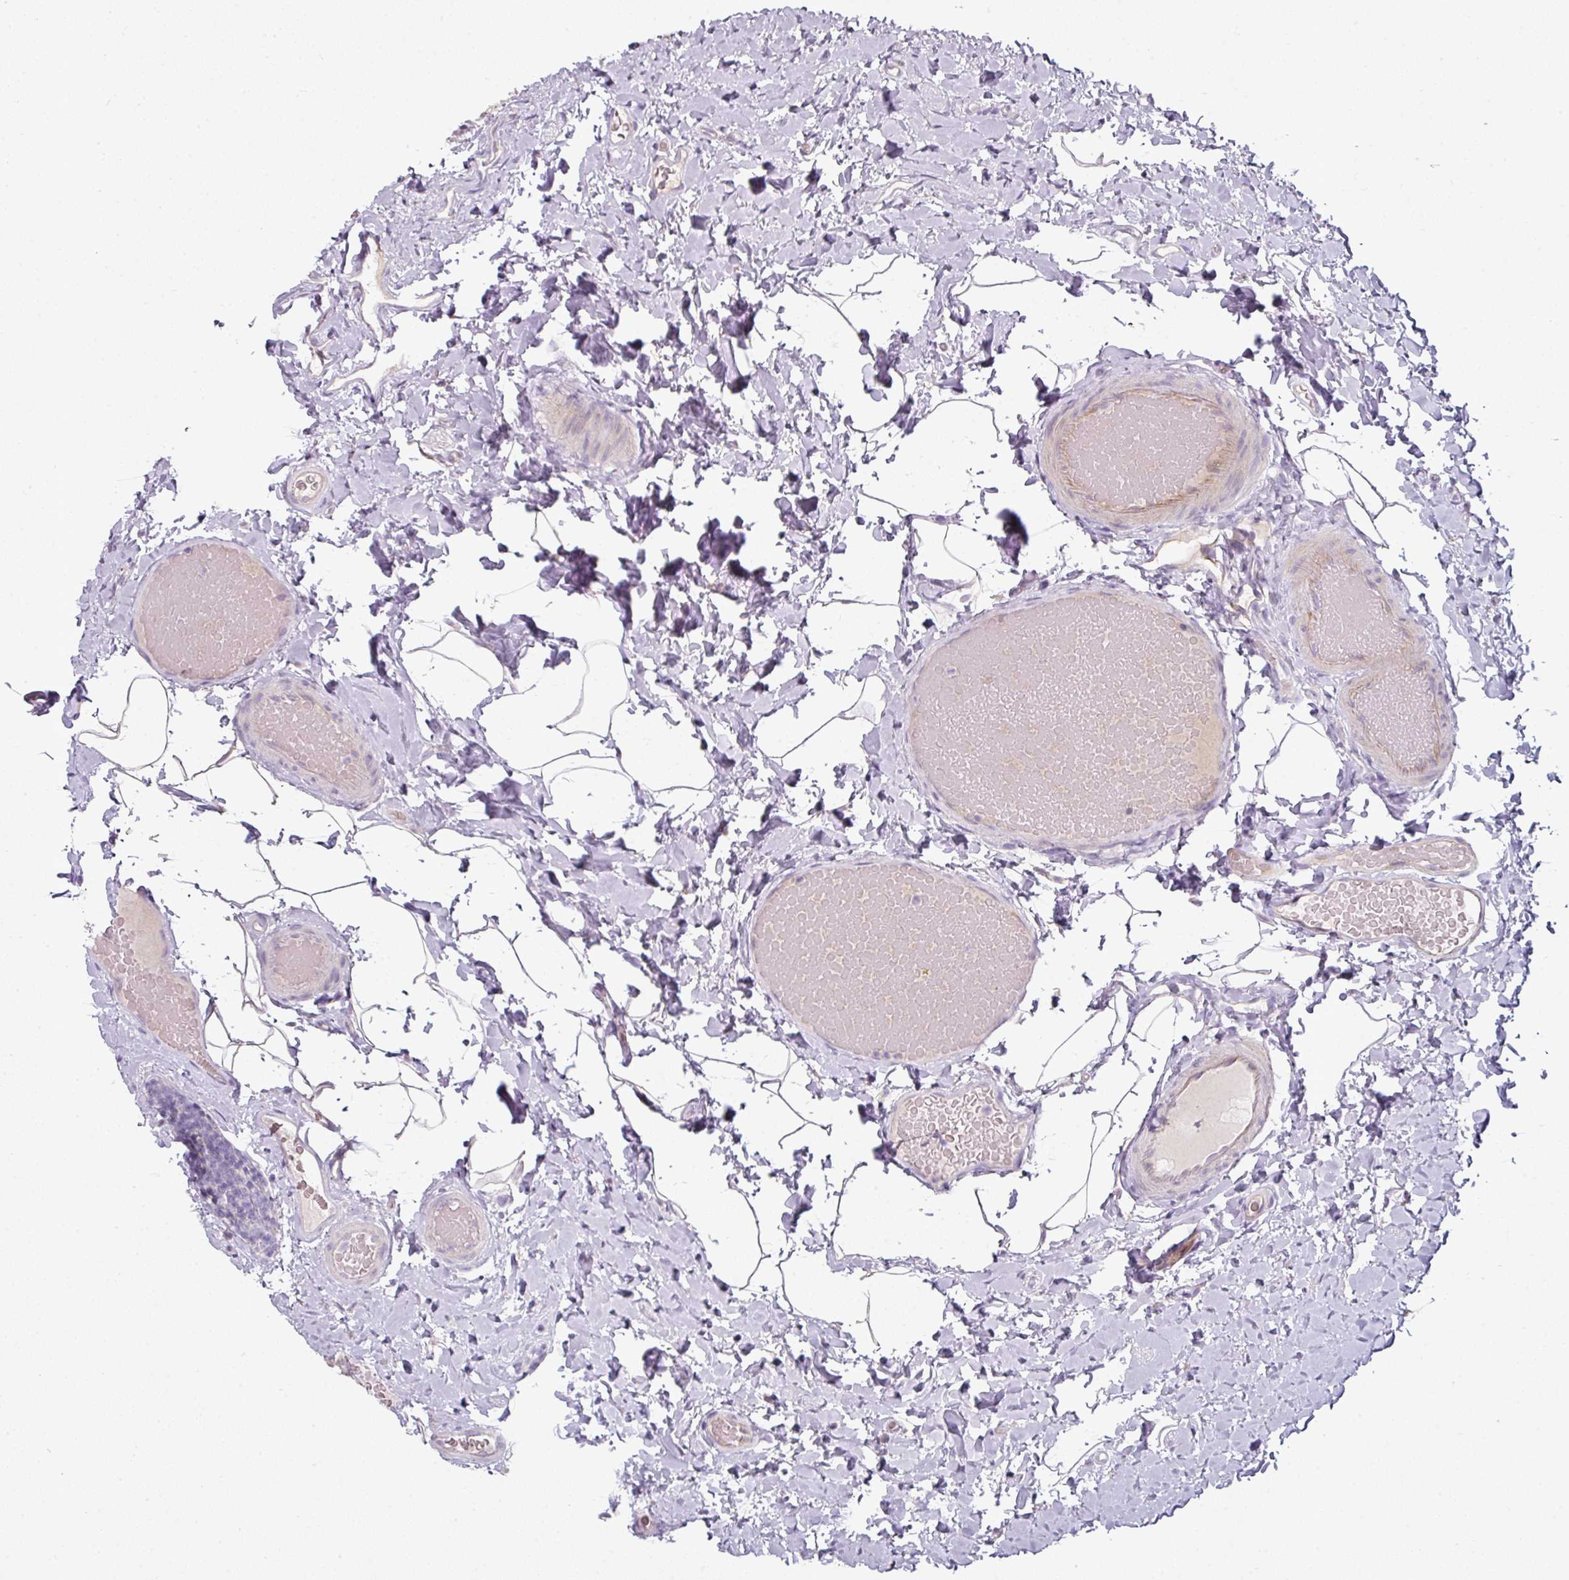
{"staining": {"intensity": "negative", "quantity": "none", "location": "none"}, "tissue": "colon", "cell_type": "Endothelial cells", "image_type": "normal", "snomed": [{"axis": "morphology", "description": "Normal tissue, NOS"}, {"axis": "topography", "description": "Colon"}], "caption": "High magnification brightfield microscopy of unremarkable colon stained with DAB (3,3'-diaminobenzidine) (brown) and counterstained with hematoxylin (blue): endothelial cells show no significant staining. (DAB IHC with hematoxylin counter stain).", "gene": "FHAD1", "patient": {"sex": "male", "age": 46}}